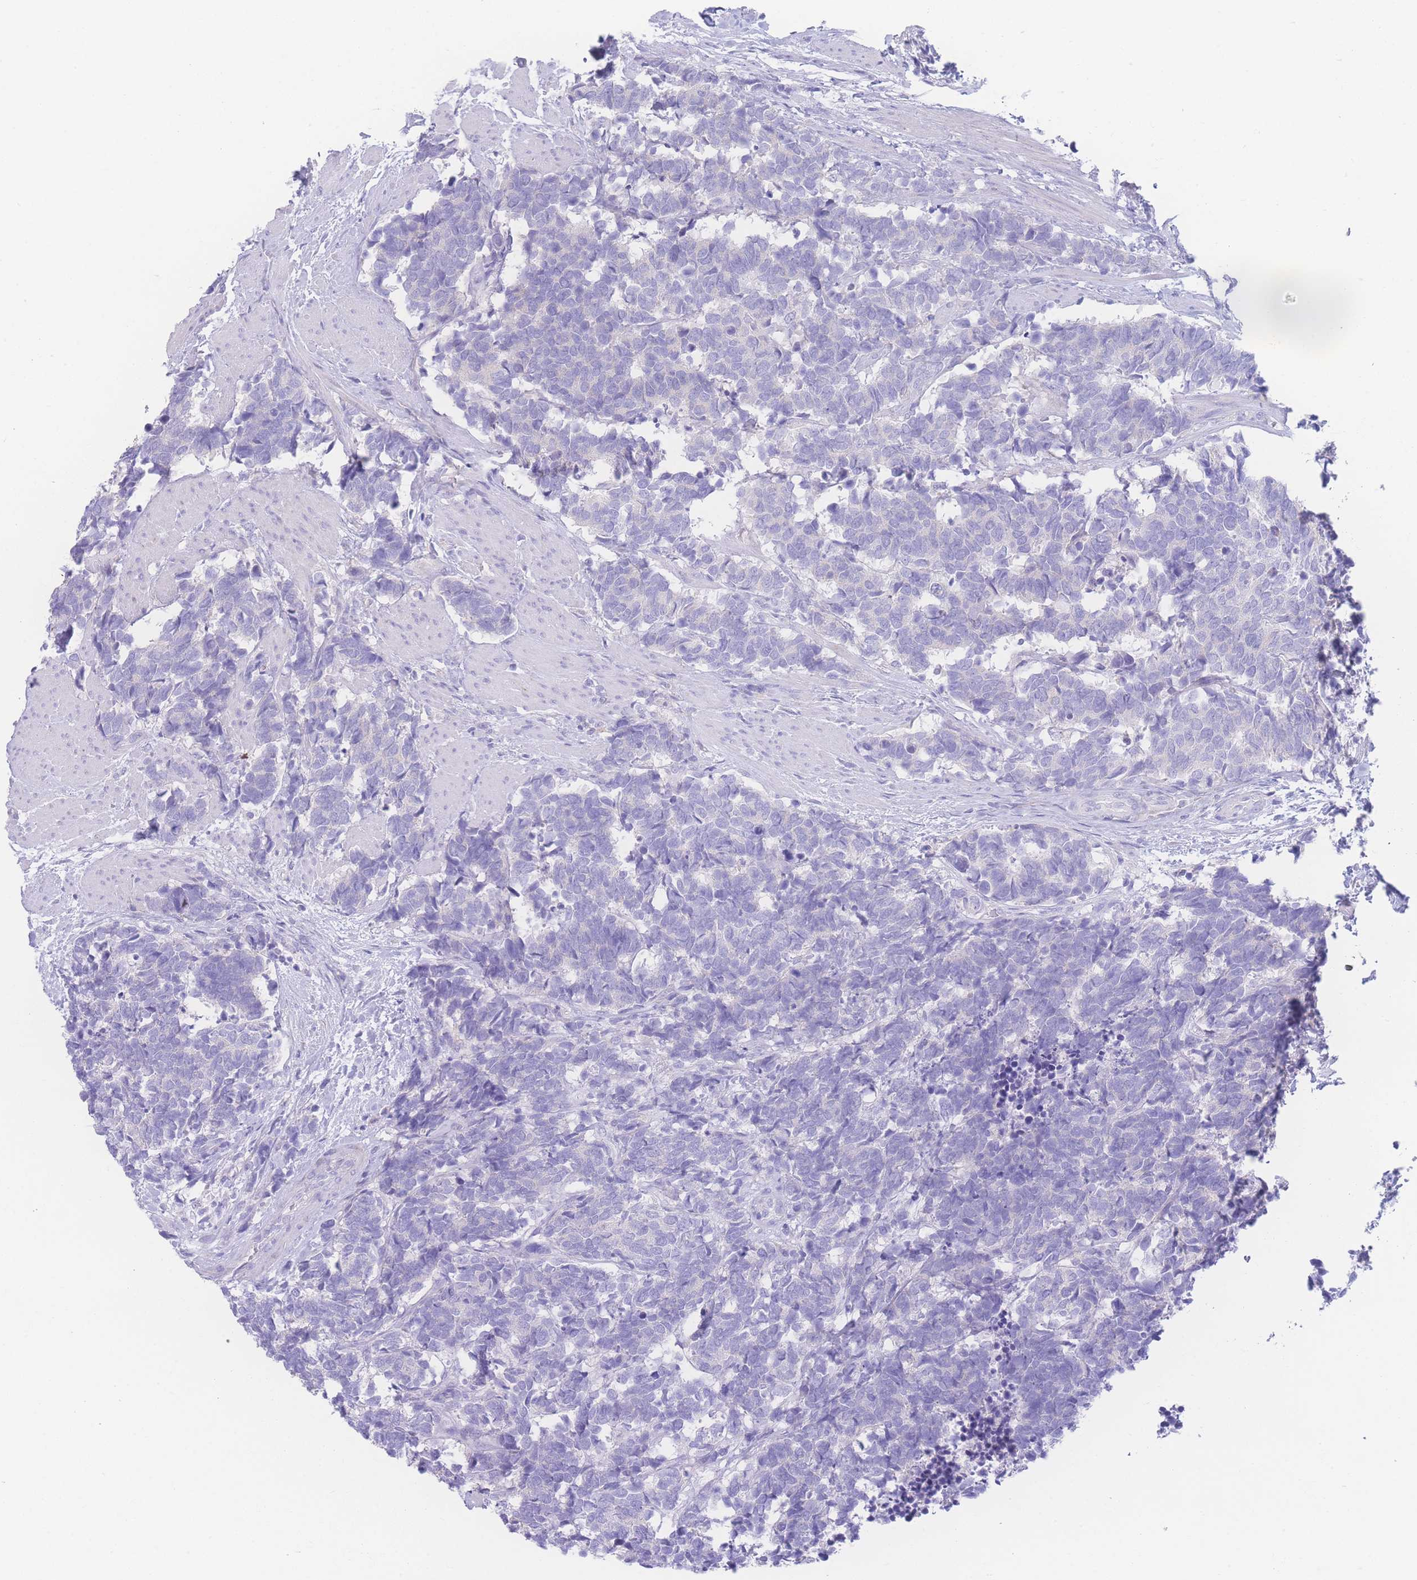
{"staining": {"intensity": "negative", "quantity": "none", "location": "none"}, "tissue": "carcinoid", "cell_type": "Tumor cells", "image_type": "cancer", "snomed": [{"axis": "morphology", "description": "Carcinoma, NOS"}, {"axis": "morphology", "description": "Carcinoid, malignant, NOS"}, {"axis": "topography", "description": "Prostate"}], "caption": "Immunohistochemistry histopathology image of neoplastic tissue: carcinoid stained with DAB (3,3'-diaminobenzidine) exhibits no significant protein expression in tumor cells.", "gene": "NBEAL1", "patient": {"sex": "male", "age": 57}}